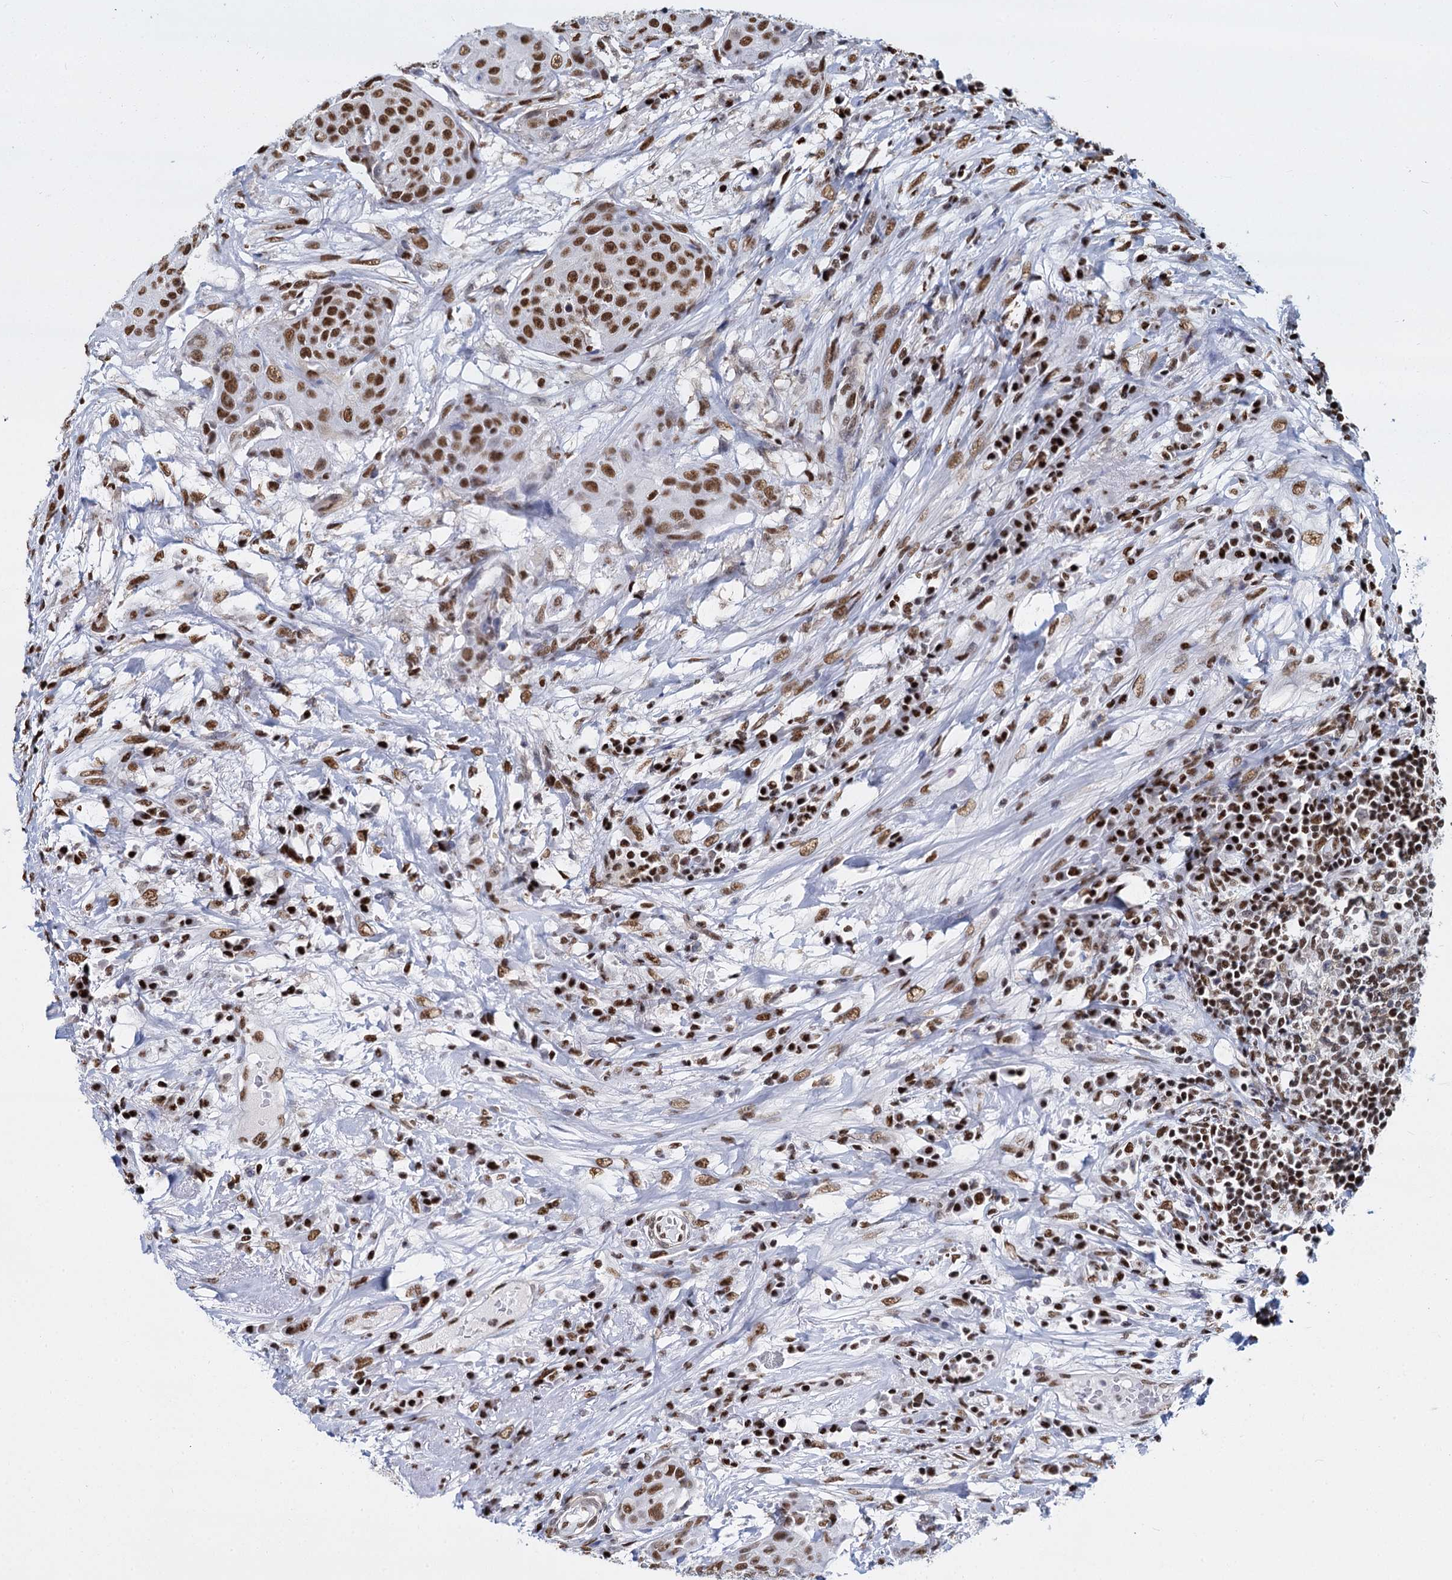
{"staining": {"intensity": "strong", "quantity": ">75%", "location": "nuclear"}, "tissue": "urothelial cancer", "cell_type": "Tumor cells", "image_type": "cancer", "snomed": [{"axis": "morphology", "description": "Urothelial carcinoma, High grade"}, {"axis": "topography", "description": "Urinary bladder"}], "caption": "This image reveals urothelial carcinoma (high-grade) stained with immunohistochemistry to label a protein in brown. The nuclear of tumor cells show strong positivity for the protein. Nuclei are counter-stained blue.", "gene": "DCPS", "patient": {"sex": "female", "age": 63}}